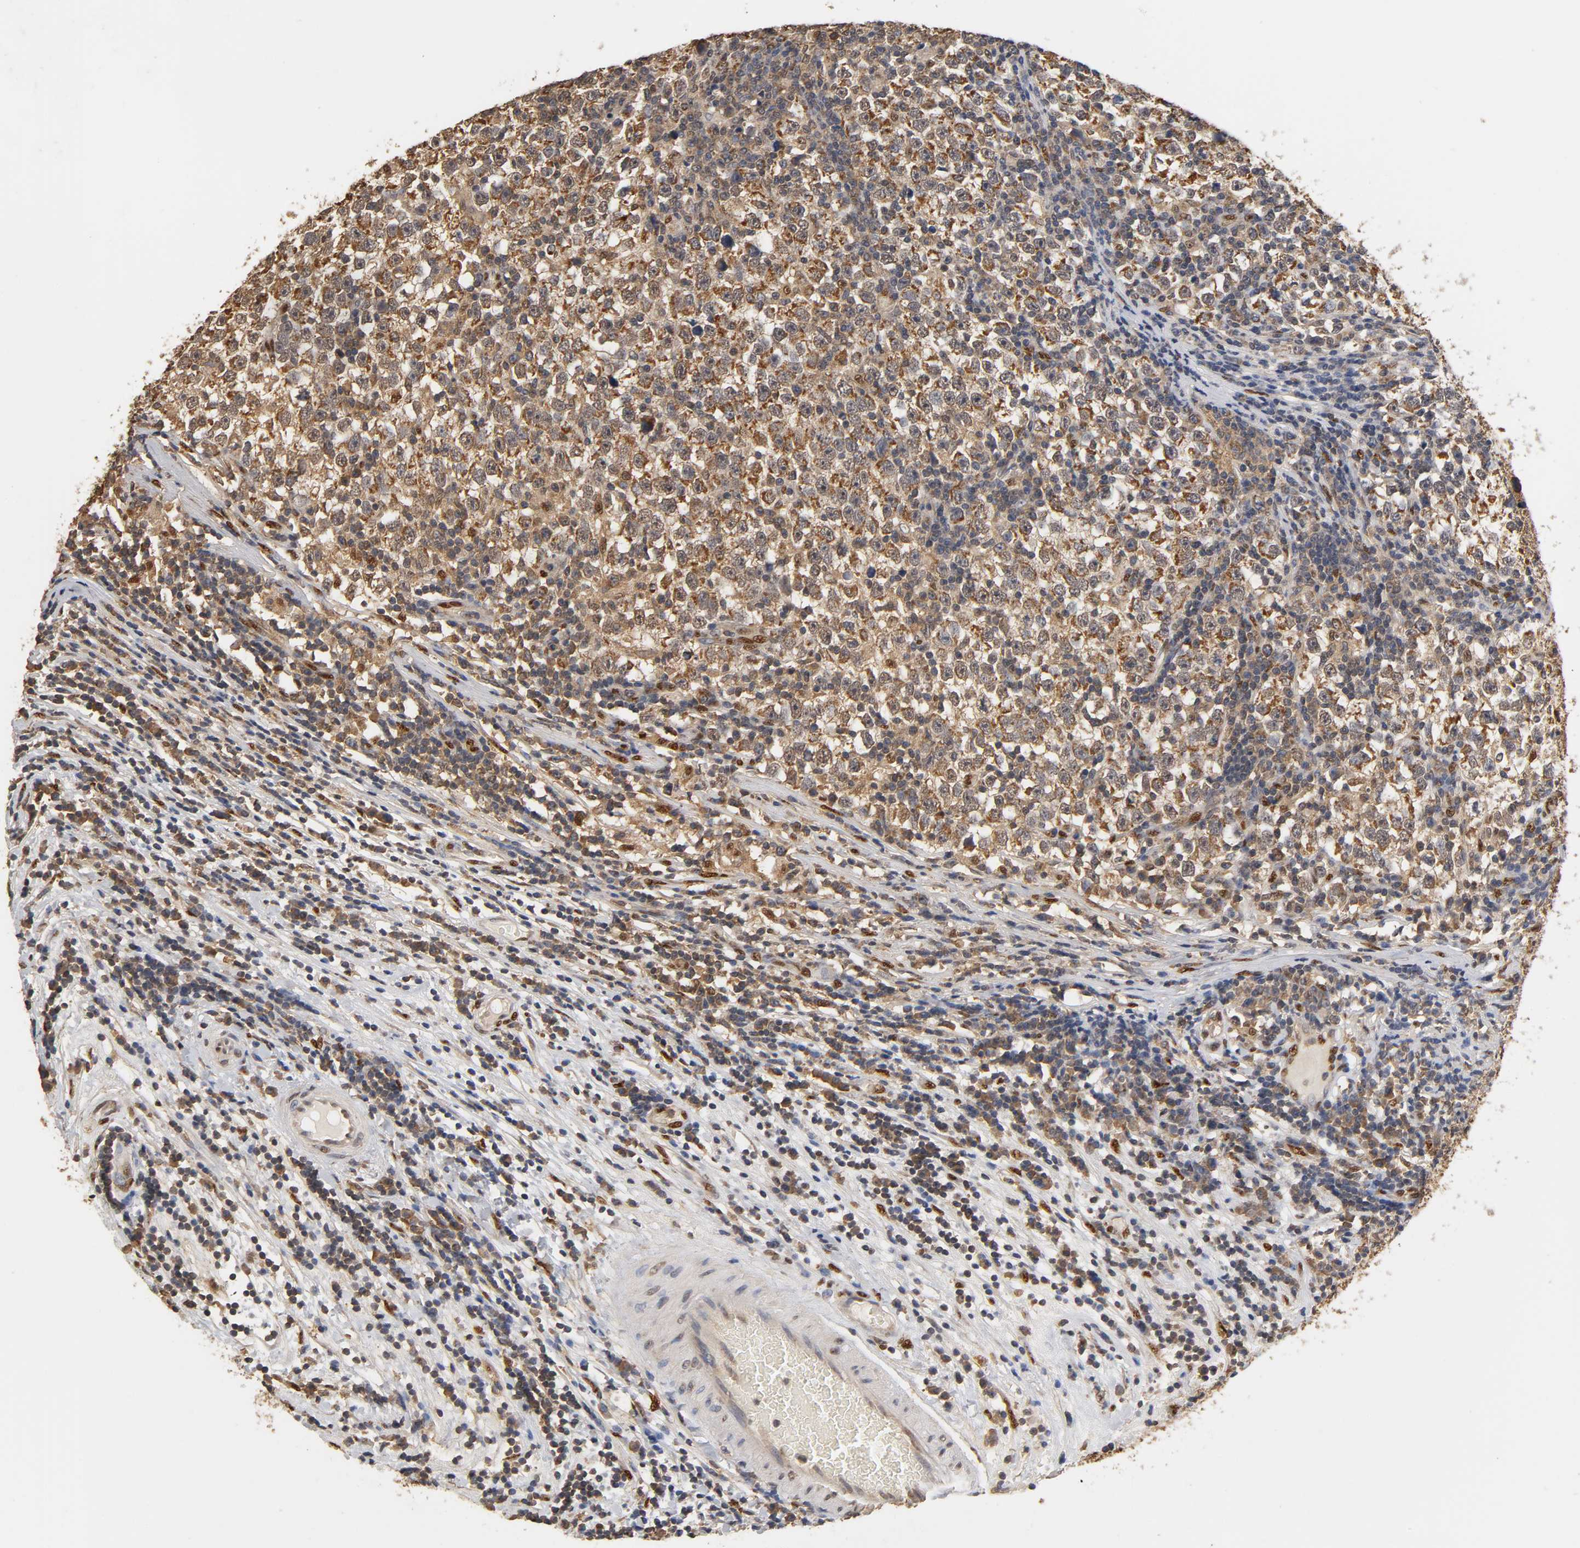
{"staining": {"intensity": "strong", "quantity": ">75%", "location": "cytoplasmic/membranous"}, "tissue": "testis cancer", "cell_type": "Tumor cells", "image_type": "cancer", "snomed": [{"axis": "morphology", "description": "Seminoma, NOS"}, {"axis": "topography", "description": "Testis"}], "caption": "A high amount of strong cytoplasmic/membranous expression is identified in about >75% of tumor cells in seminoma (testis) tissue.", "gene": "PKN1", "patient": {"sex": "male", "age": 43}}